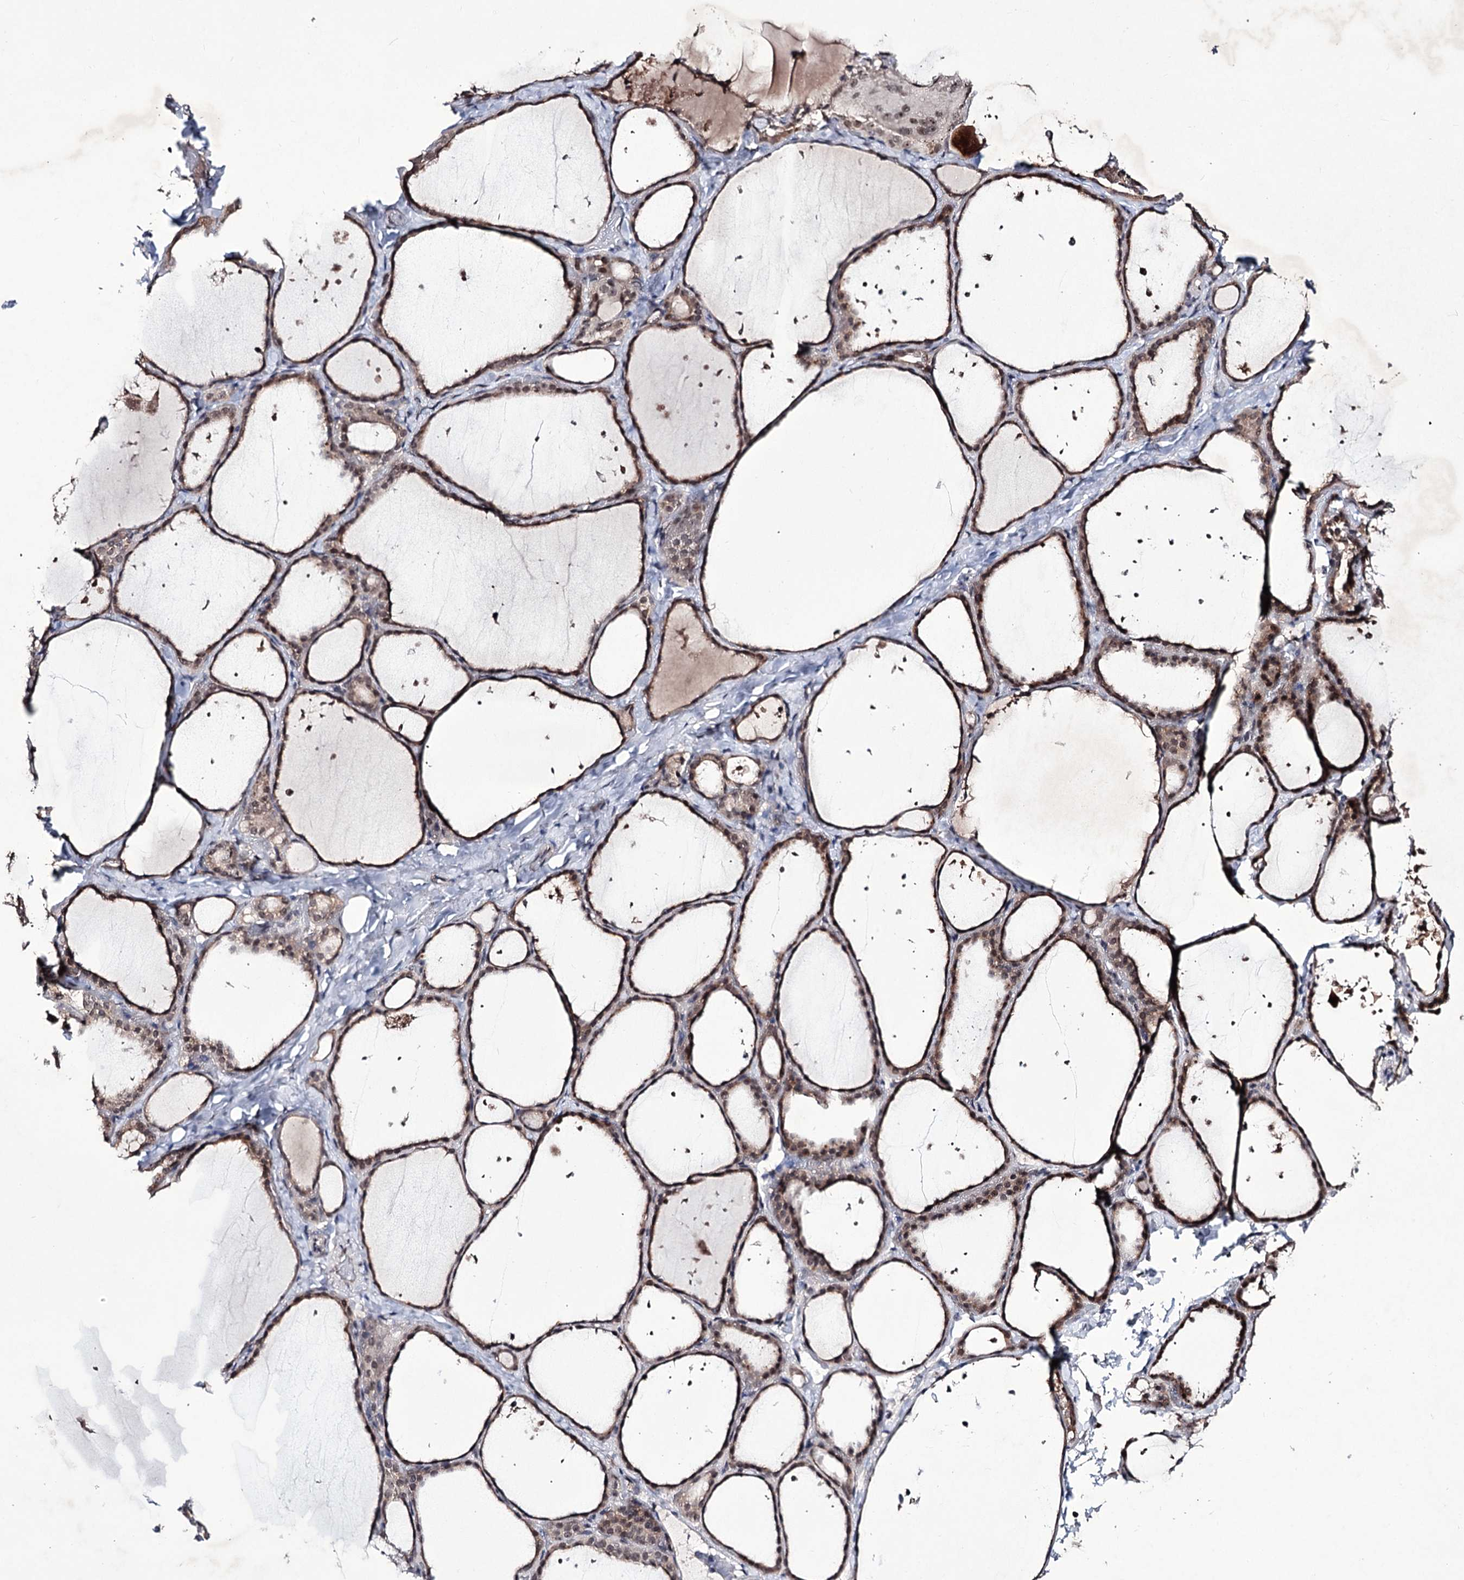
{"staining": {"intensity": "moderate", "quantity": ">75%", "location": "cytoplasmic/membranous,nuclear"}, "tissue": "thyroid gland", "cell_type": "Glandular cells", "image_type": "normal", "snomed": [{"axis": "morphology", "description": "Normal tissue, NOS"}, {"axis": "topography", "description": "Thyroid gland"}], "caption": "This is a histology image of immunohistochemistry staining of normal thyroid gland, which shows moderate positivity in the cytoplasmic/membranous,nuclear of glandular cells.", "gene": "VGLL4", "patient": {"sex": "female", "age": 44}}